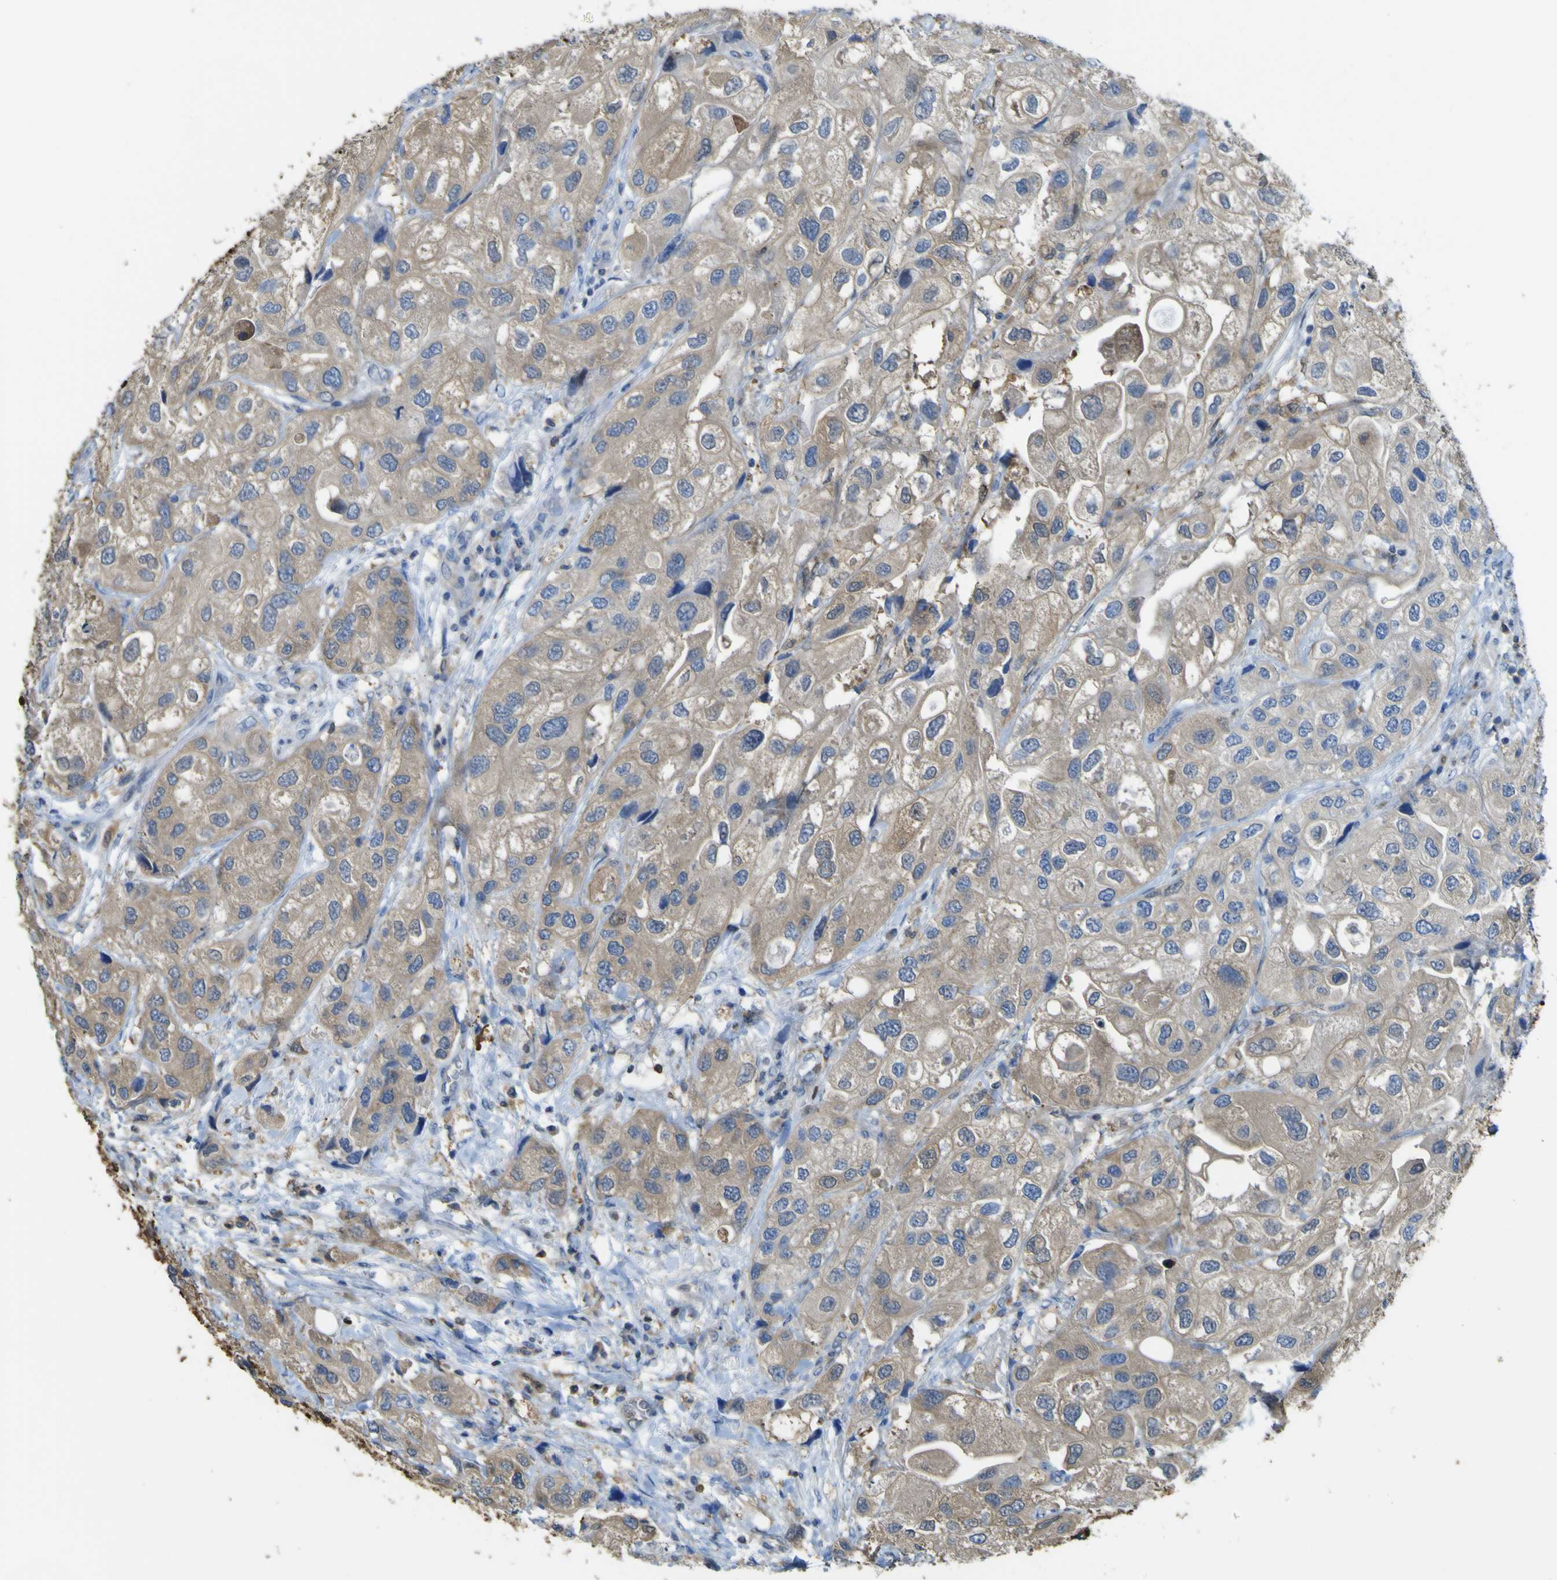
{"staining": {"intensity": "moderate", "quantity": ">75%", "location": "cytoplasmic/membranous"}, "tissue": "urothelial cancer", "cell_type": "Tumor cells", "image_type": "cancer", "snomed": [{"axis": "morphology", "description": "Urothelial carcinoma, High grade"}, {"axis": "topography", "description": "Urinary bladder"}], "caption": "A medium amount of moderate cytoplasmic/membranous positivity is identified in approximately >75% of tumor cells in urothelial cancer tissue. The protein of interest is shown in brown color, while the nuclei are stained blue.", "gene": "ABHD3", "patient": {"sex": "female", "age": 64}}